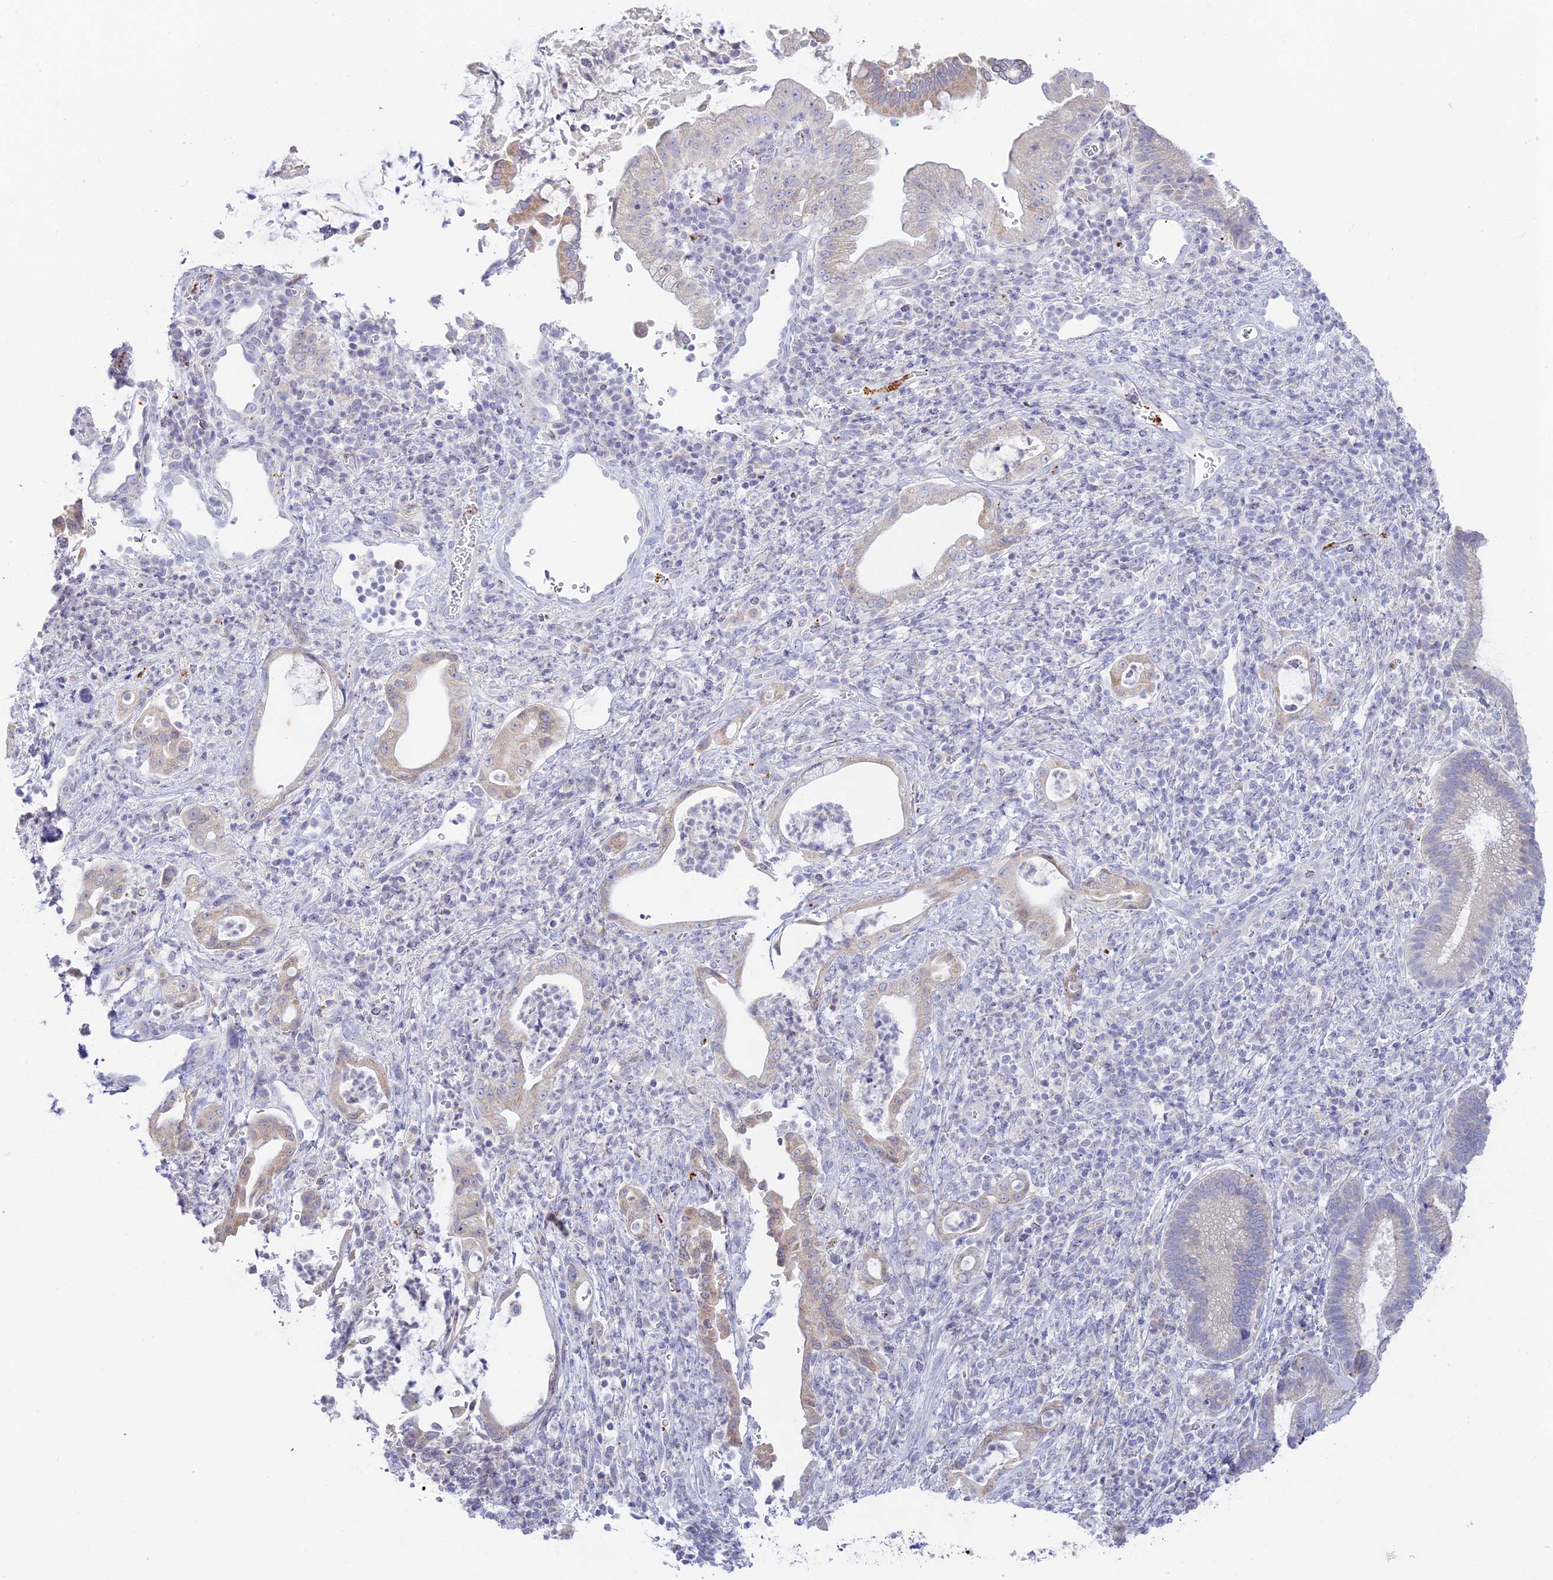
{"staining": {"intensity": "weak", "quantity": "25%-75%", "location": "cytoplasmic/membranous"}, "tissue": "pancreatic cancer", "cell_type": "Tumor cells", "image_type": "cancer", "snomed": [{"axis": "morphology", "description": "Normal tissue, NOS"}, {"axis": "morphology", "description": "Adenocarcinoma, NOS"}, {"axis": "topography", "description": "Pancreas"}], "caption": "IHC (DAB) staining of pancreatic cancer displays weak cytoplasmic/membranous protein positivity in approximately 25%-75% of tumor cells. The staining was performed using DAB to visualize the protein expression in brown, while the nuclei were stained in blue with hematoxylin (Magnification: 20x).", "gene": "TMEM40", "patient": {"sex": "female", "age": 55}}